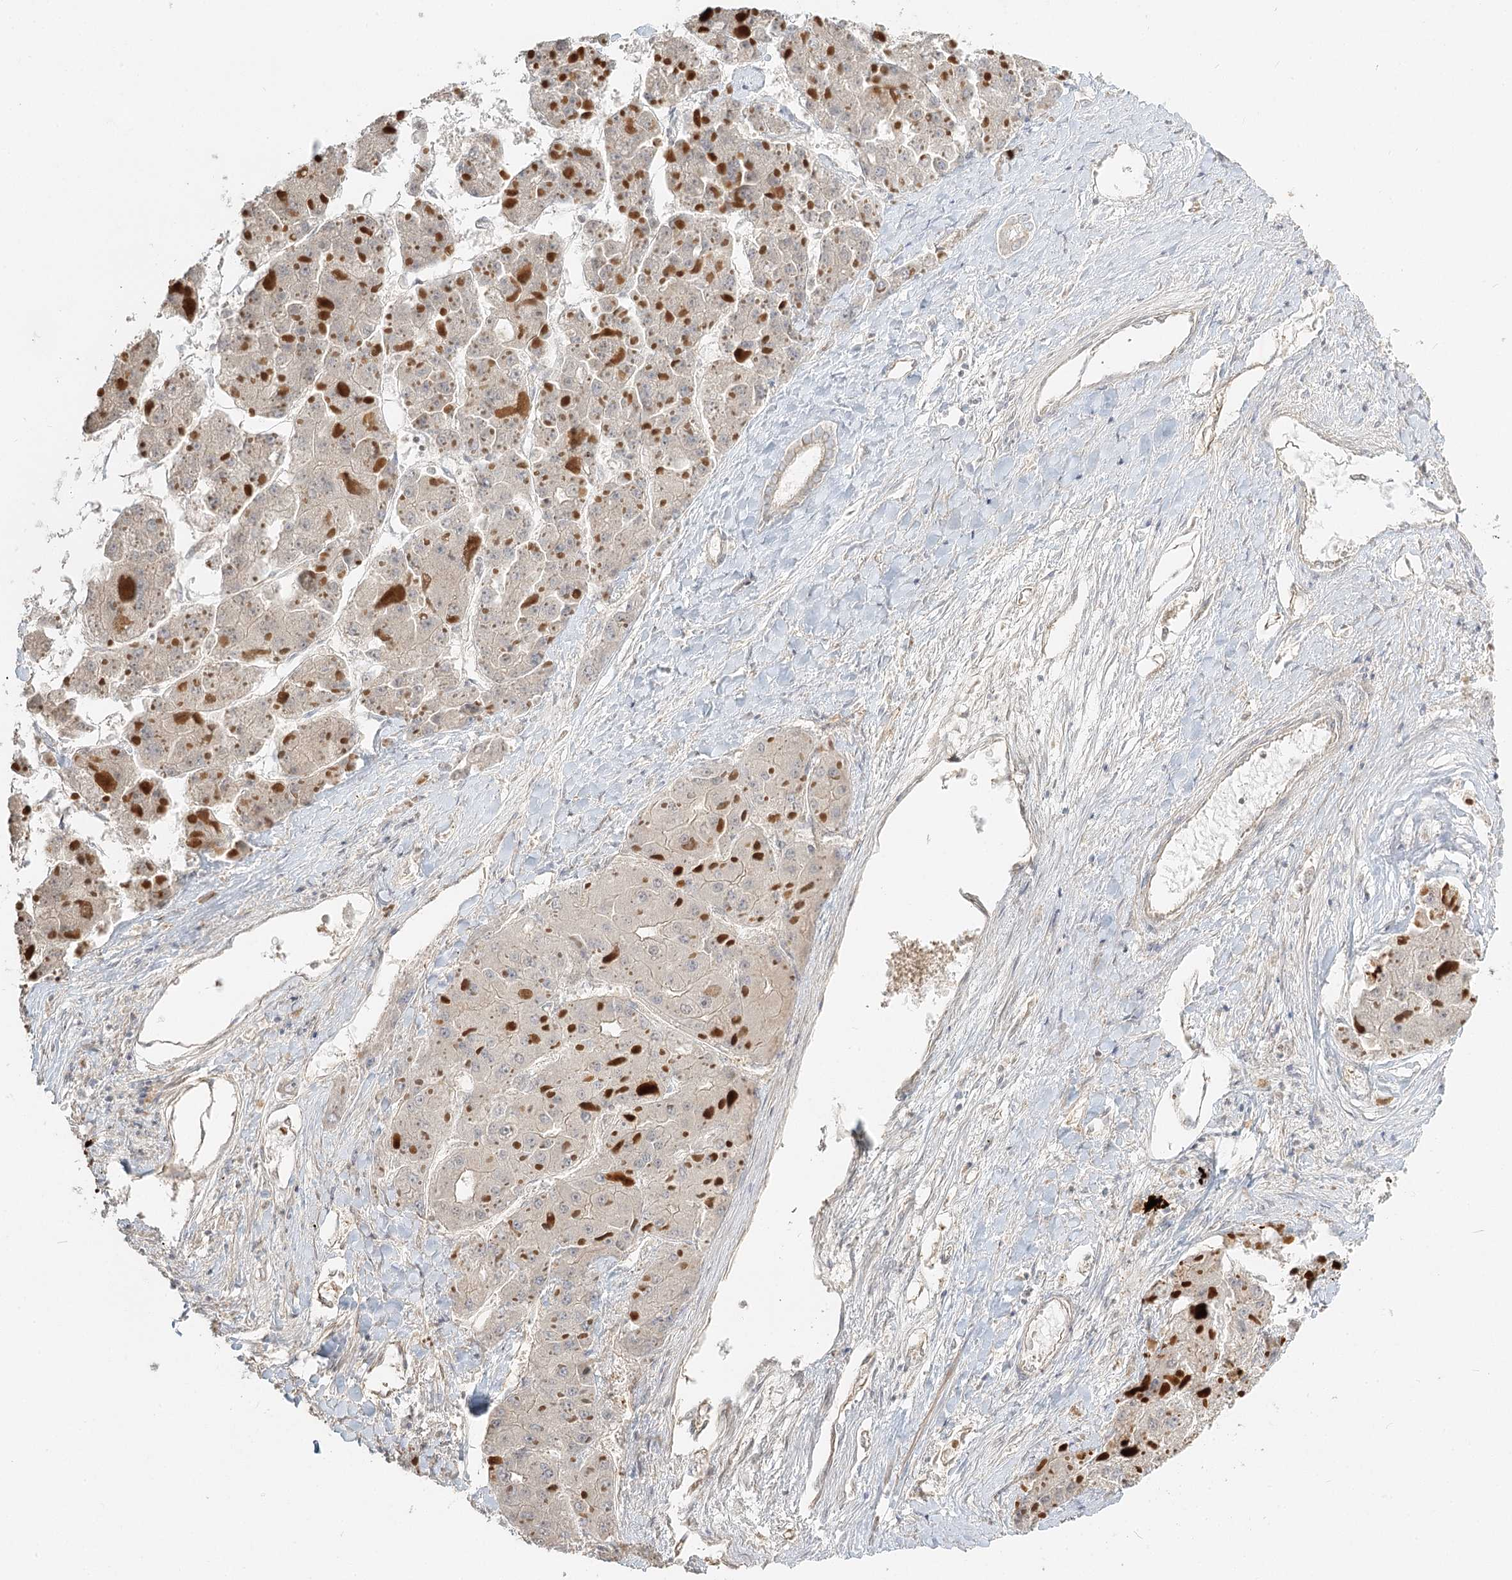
{"staining": {"intensity": "negative", "quantity": "none", "location": "none"}, "tissue": "liver cancer", "cell_type": "Tumor cells", "image_type": "cancer", "snomed": [{"axis": "morphology", "description": "Carcinoma, Hepatocellular, NOS"}, {"axis": "topography", "description": "Liver"}], "caption": "Liver hepatocellular carcinoma was stained to show a protein in brown. There is no significant positivity in tumor cells. The staining was performed using DAB to visualize the protein expression in brown, while the nuclei were stained in blue with hematoxylin (Magnification: 20x).", "gene": "GUCY2C", "patient": {"sex": "female", "age": 73}}